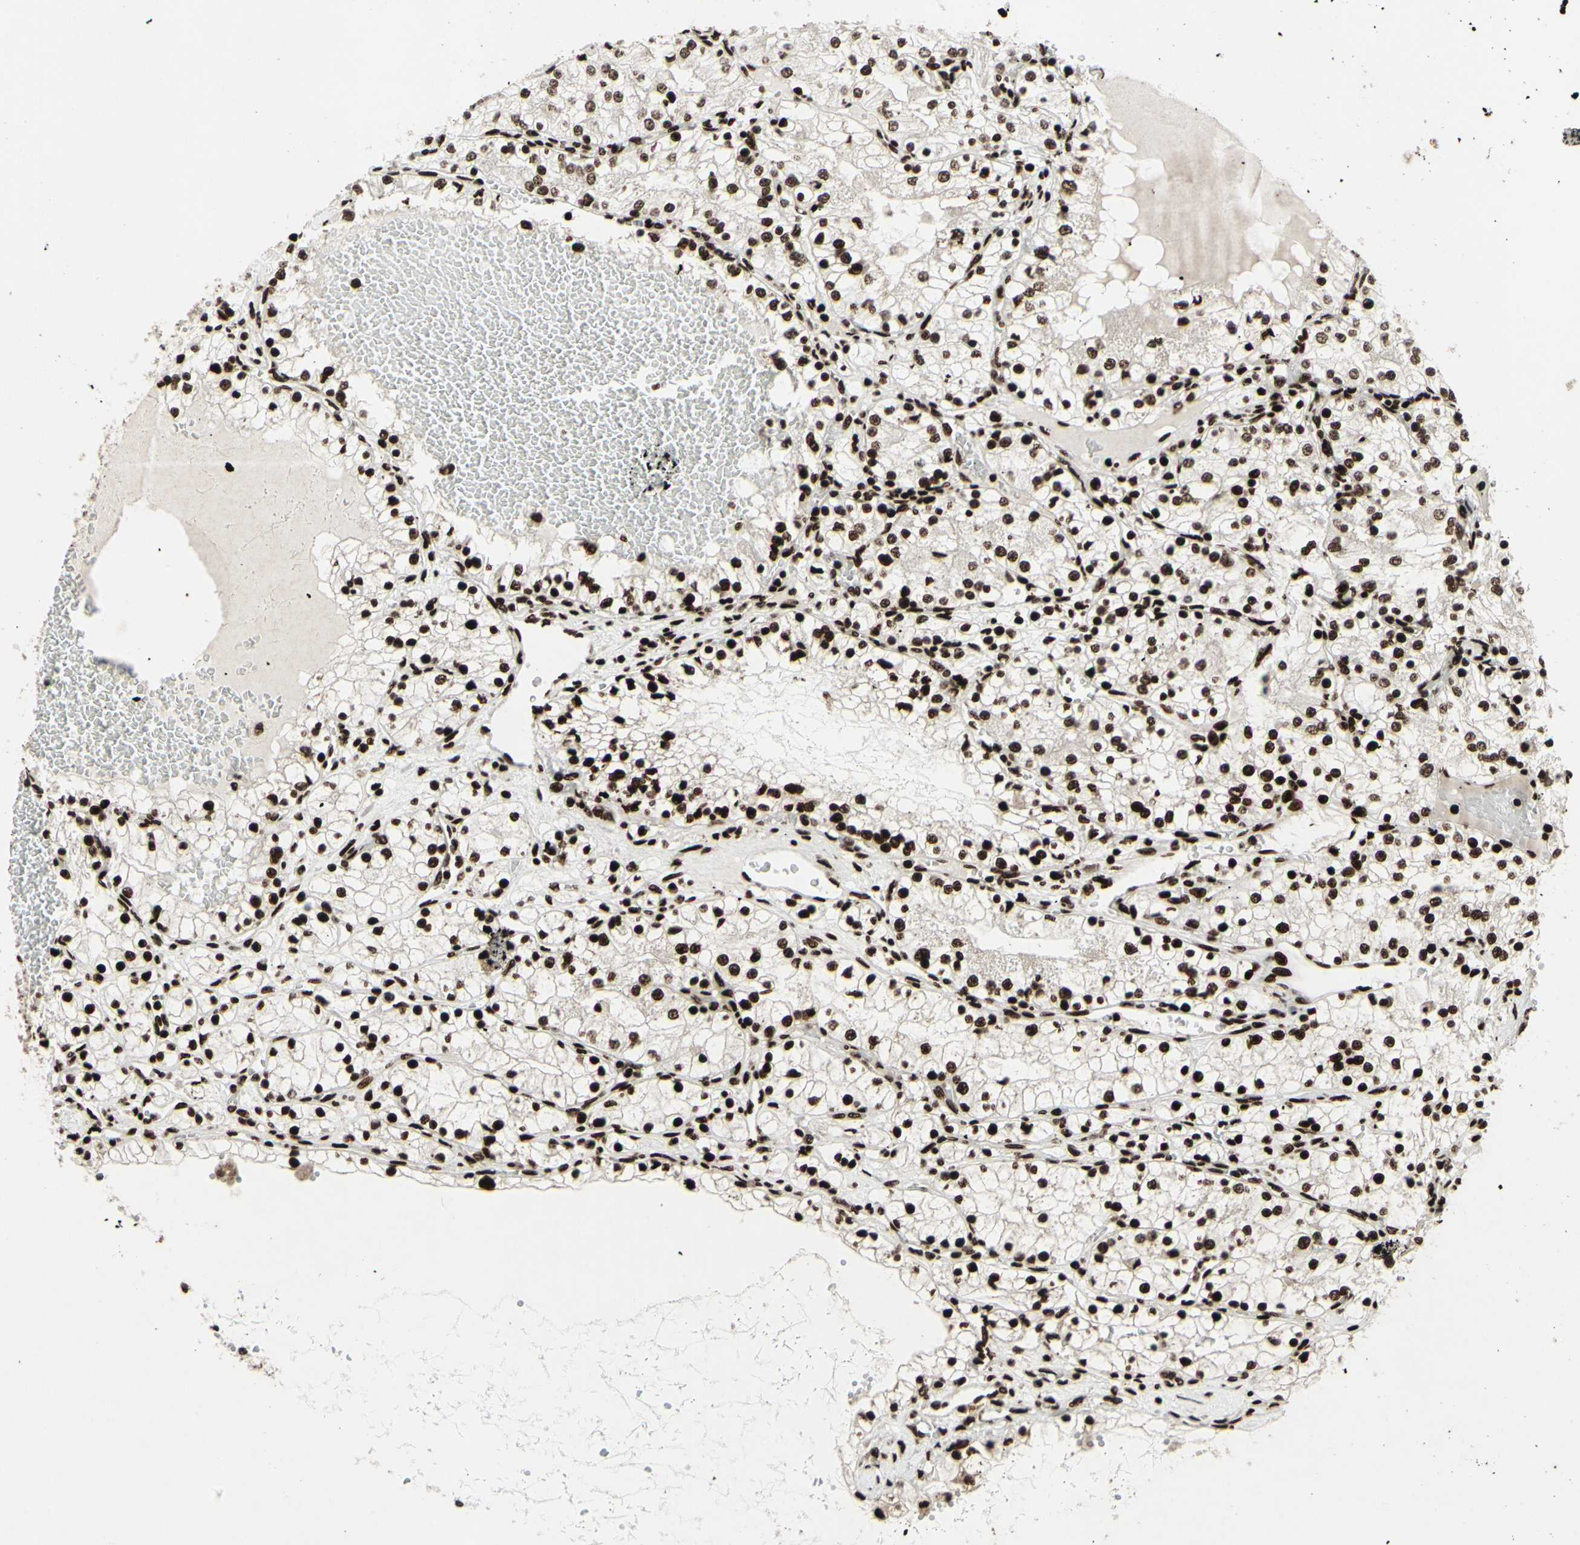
{"staining": {"intensity": "strong", "quantity": ">75%", "location": "nuclear"}, "tissue": "renal cancer", "cell_type": "Tumor cells", "image_type": "cancer", "snomed": [{"axis": "morphology", "description": "Adenocarcinoma, NOS"}, {"axis": "topography", "description": "Kidney"}], "caption": "Renal cancer (adenocarcinoma) was stained to show a protein in brown. There is high levels of strong nuclear expression in about >75% of tumor cells.", "gene": "U2AF2", "patient": {"sex": "male", "age": 68}}